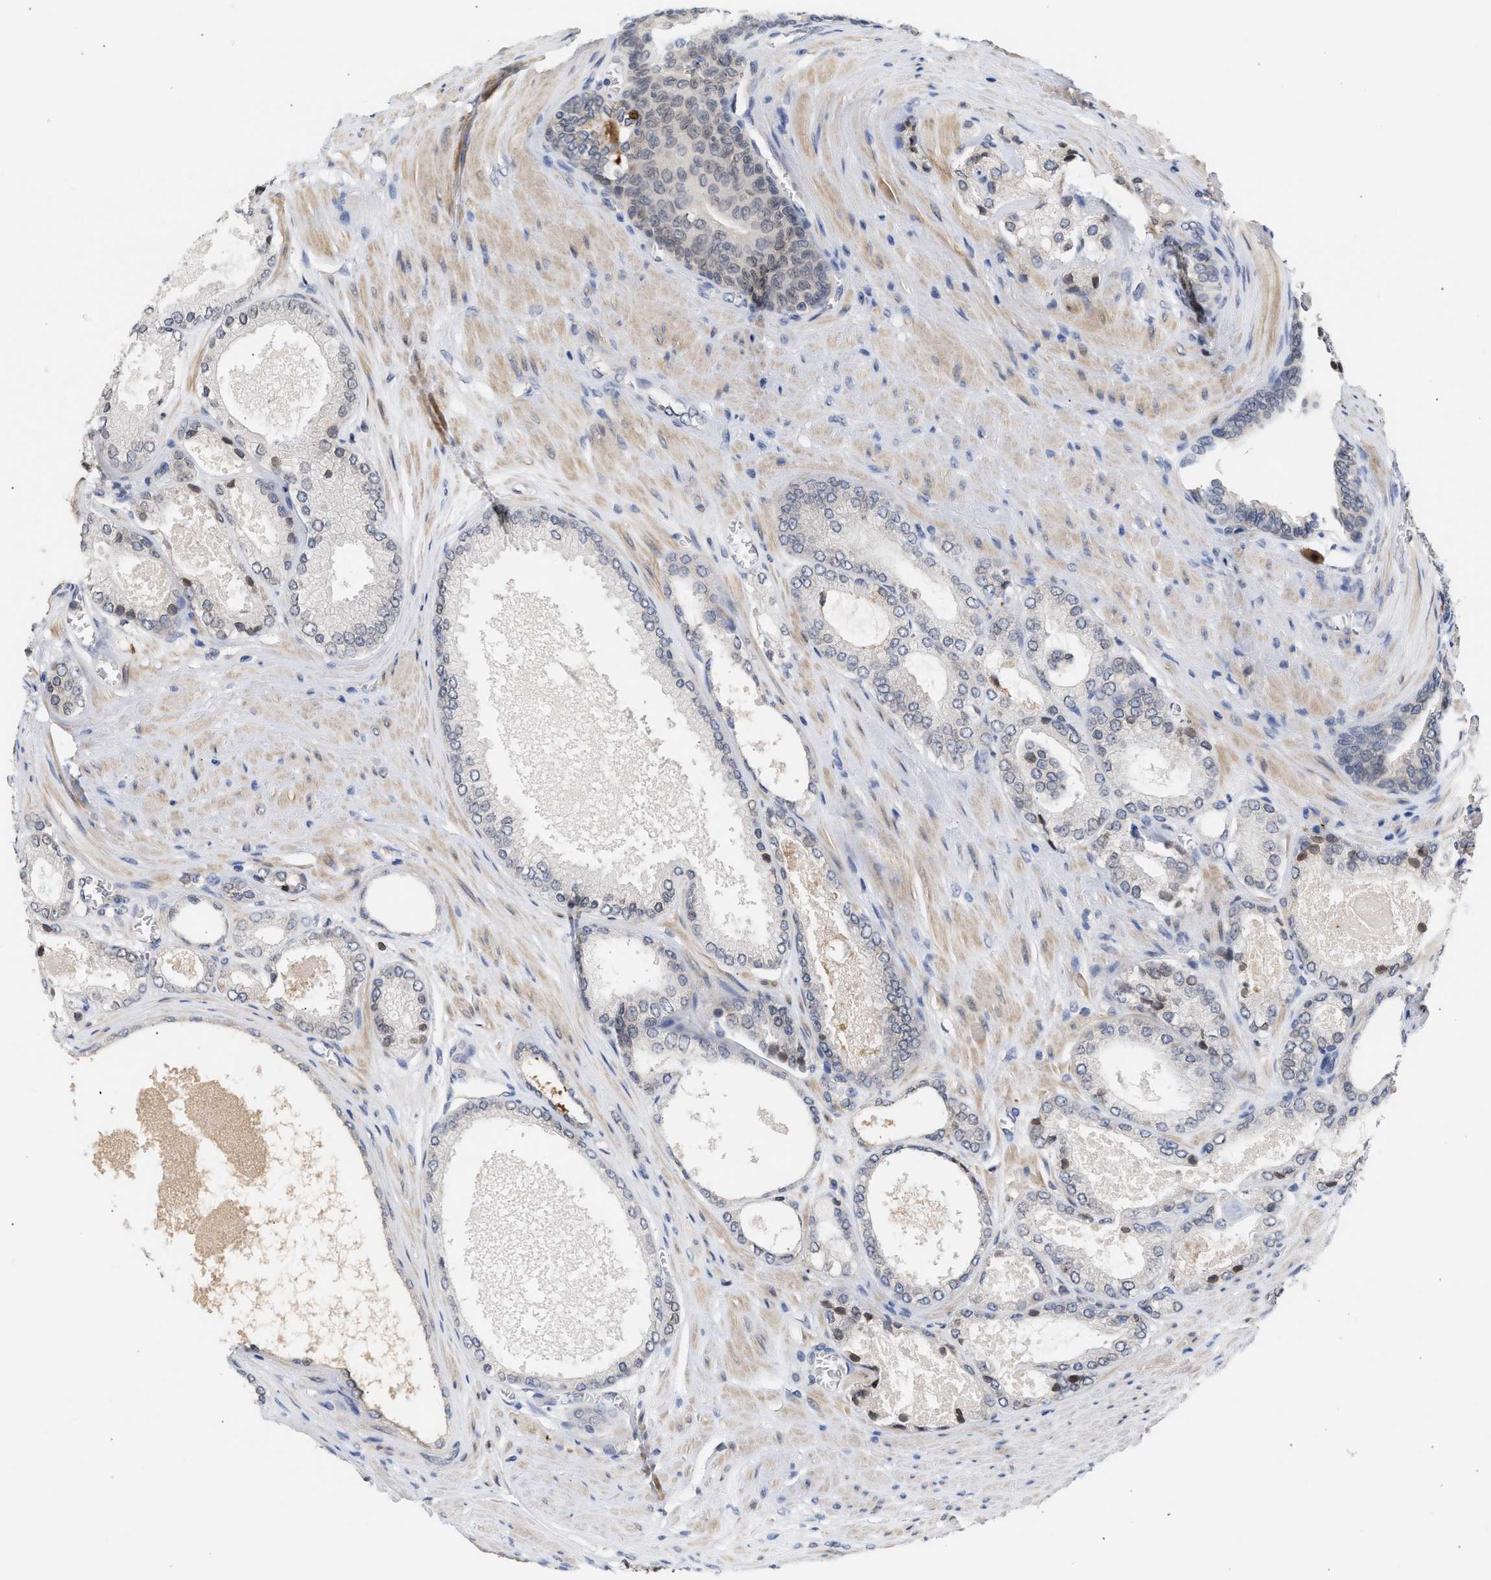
{"staining": {"intensity": "negative", "quantity": "none", "location": "none"}, "tissue": "prostate cancer", "cell_type": "Tumor cells", "image_type": "cancer", "snomed": [{"axis": "morphology", "description": "Adenocarcinoma, High grade"}, {"axis": "topography", "description": "Prostate"}], "caption": "An immunohistochemistry micrograph of prostate cancer (high-grade adenocarcinoma) is shown. There is no staining in tumor cells of prostate cancer (high-grade adenocarcinoma).", "gene": "NUP62", "patient": {"sex": "male", "age": 65}}